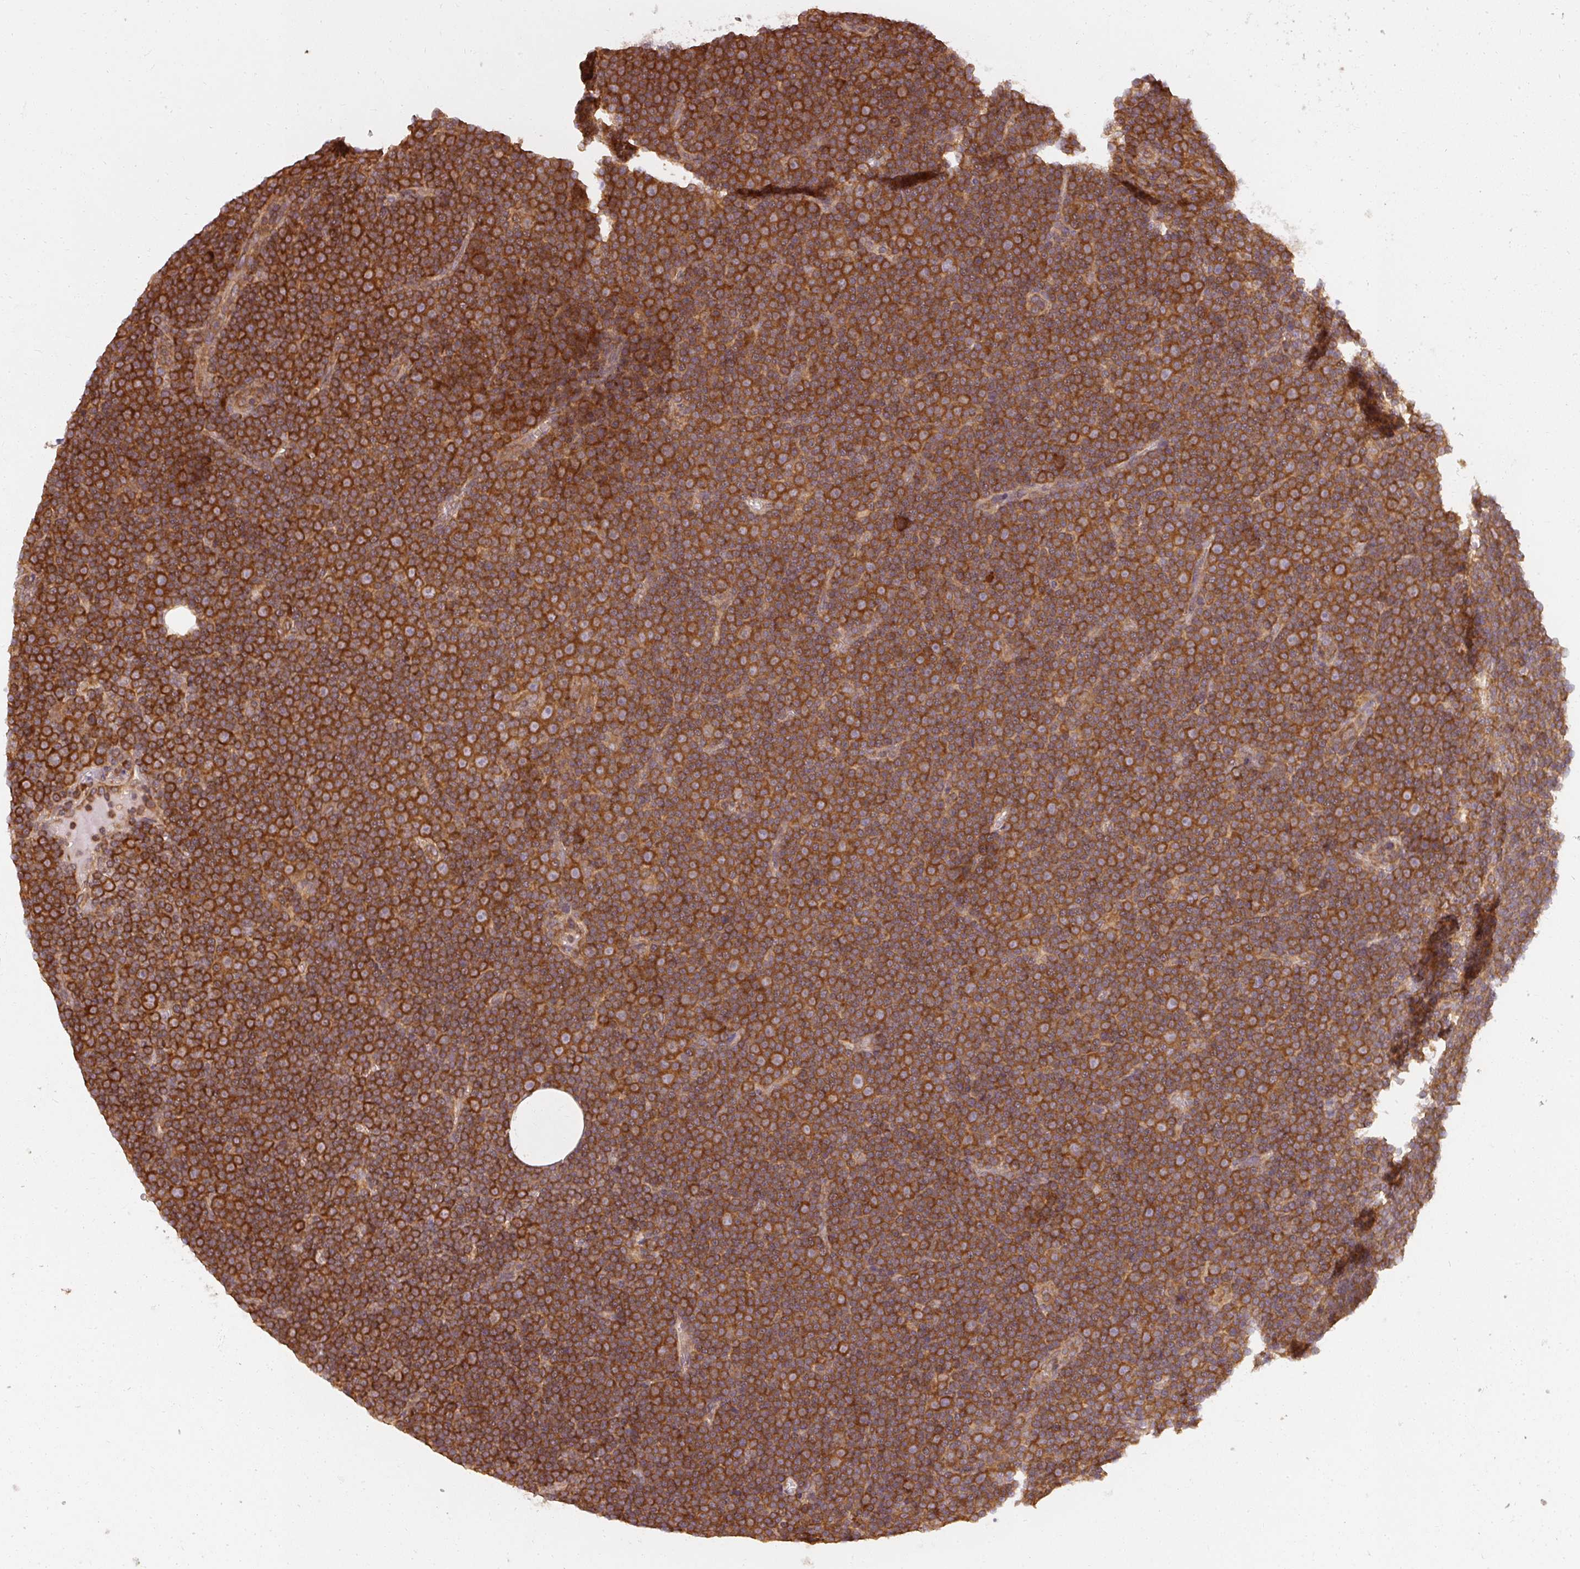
{"staining": {"intensity": "strong", "quantity": ">75%", "location": "cytoplasmic/membranous"}, "tissue": "lymphoma", "cell_type": "Tumor cells", "image_type": "cancer", "snomed": [{"axis": "morphology", "description": "Malignant lymphoma, non-Hodgkin's type, Low grade"}, {"axis": "topography", "description": "Lymph node"}], "caption": "Immunohistochemistry micrograph of neoplastic tissue: human low-grade malignant lymphoma, non-Hodgkin's type stained using IHC reveals high levels of strong protein expression localized specifically in the cytoplasmic/membranous of tumor cells, appearing as a cytoplasmic/membranous brown color.", "gene": "RPL24", "patient": {"sex": "female", "age": 67}}